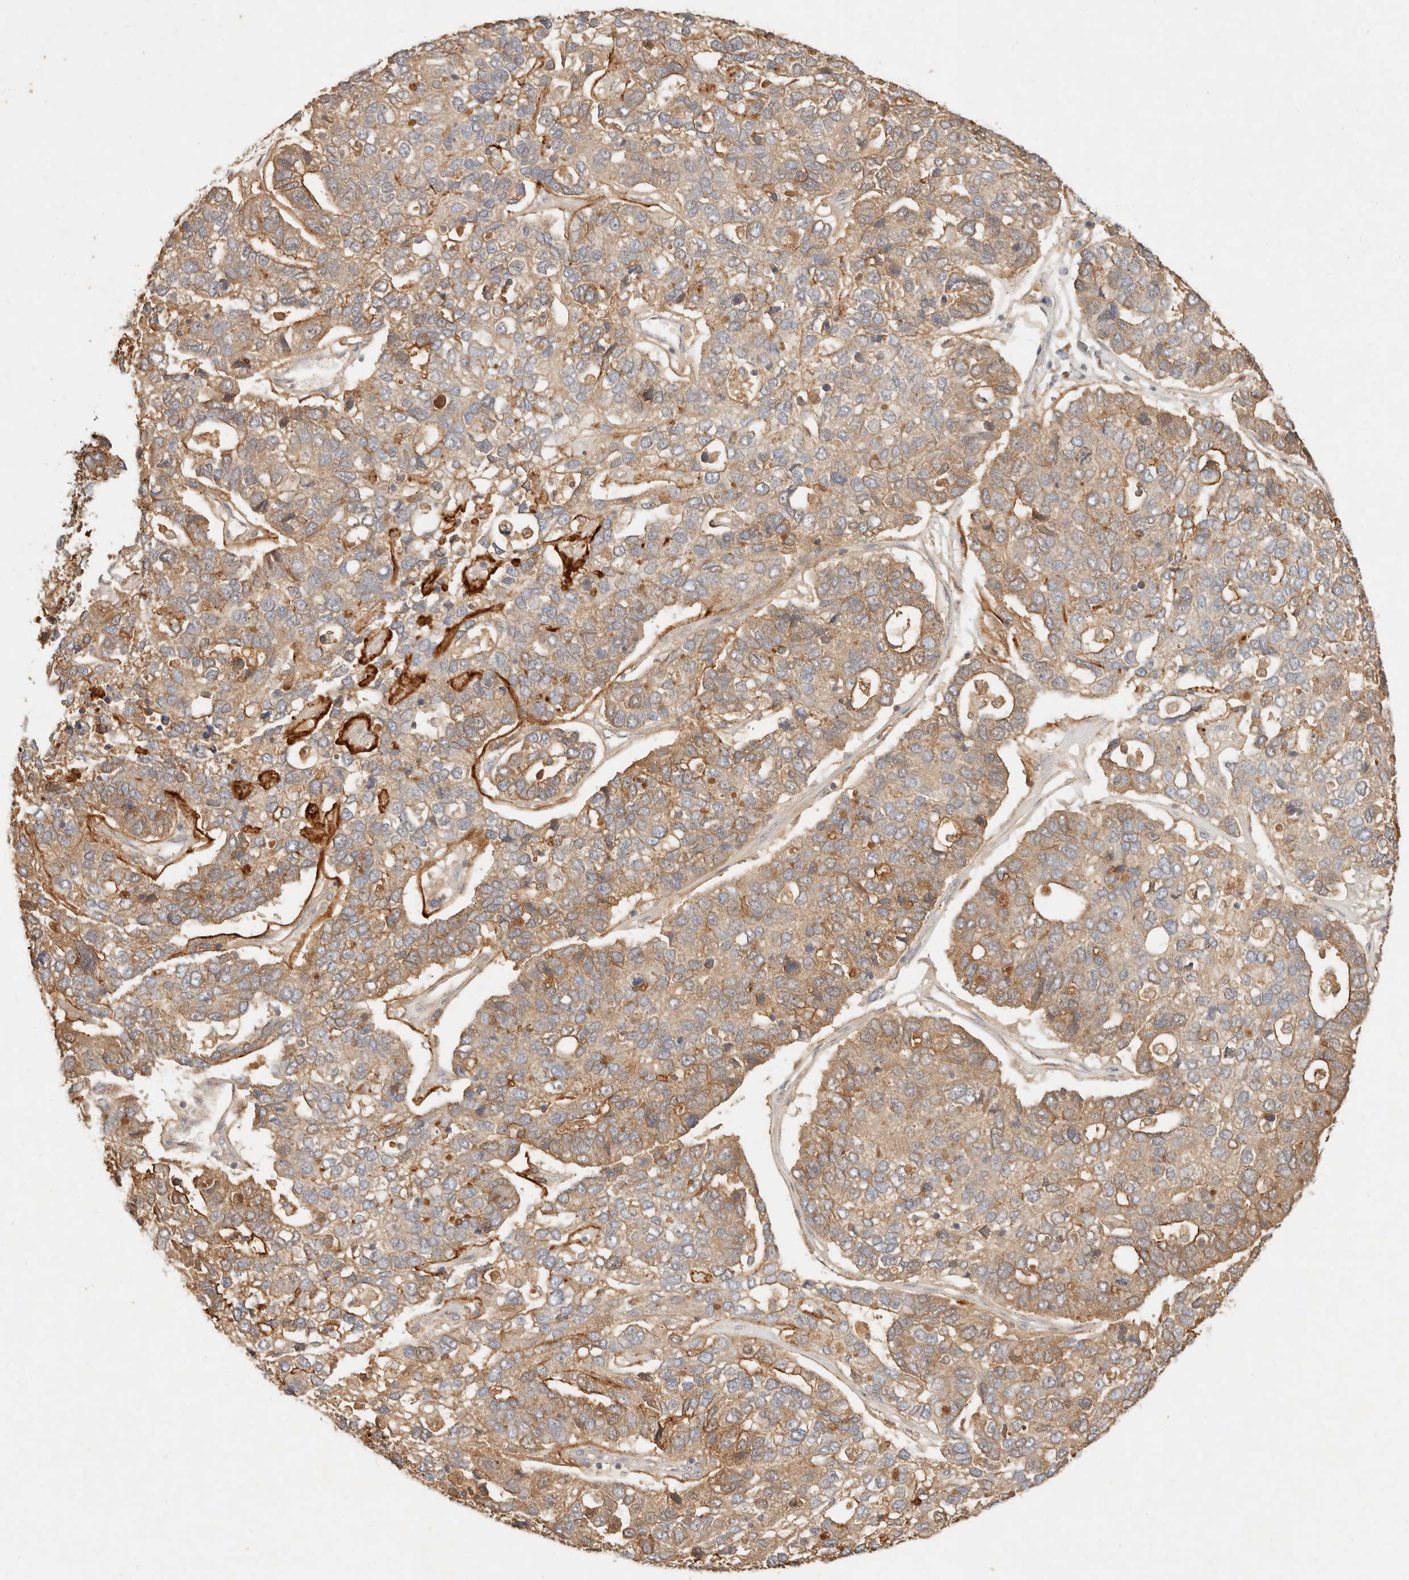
{"staining": {"intensity": "moderate", "quantity": ">75%", "location": "cytoplasmic/membranous"}, "tissue": "pancreatic cancer", "cell_type": "Tumor cells", "image_type": "cancer", "snomed": [{"axis": "morphology", "description": "Adenocarcinoma, NOS"}, {"axis": "topography", "description": "Pancreas"}], "caption": "Tumor cells exhibit medium levels of moderate cytoplasmic/membranous expression in approximately >75% of cells in human adenocarcinoma (pancreatic). The protein of interest is shown in brown color, while the nuclei are stained blue.", "gene": "FREM2", "patient": {"sex": "female", "age": 61}}